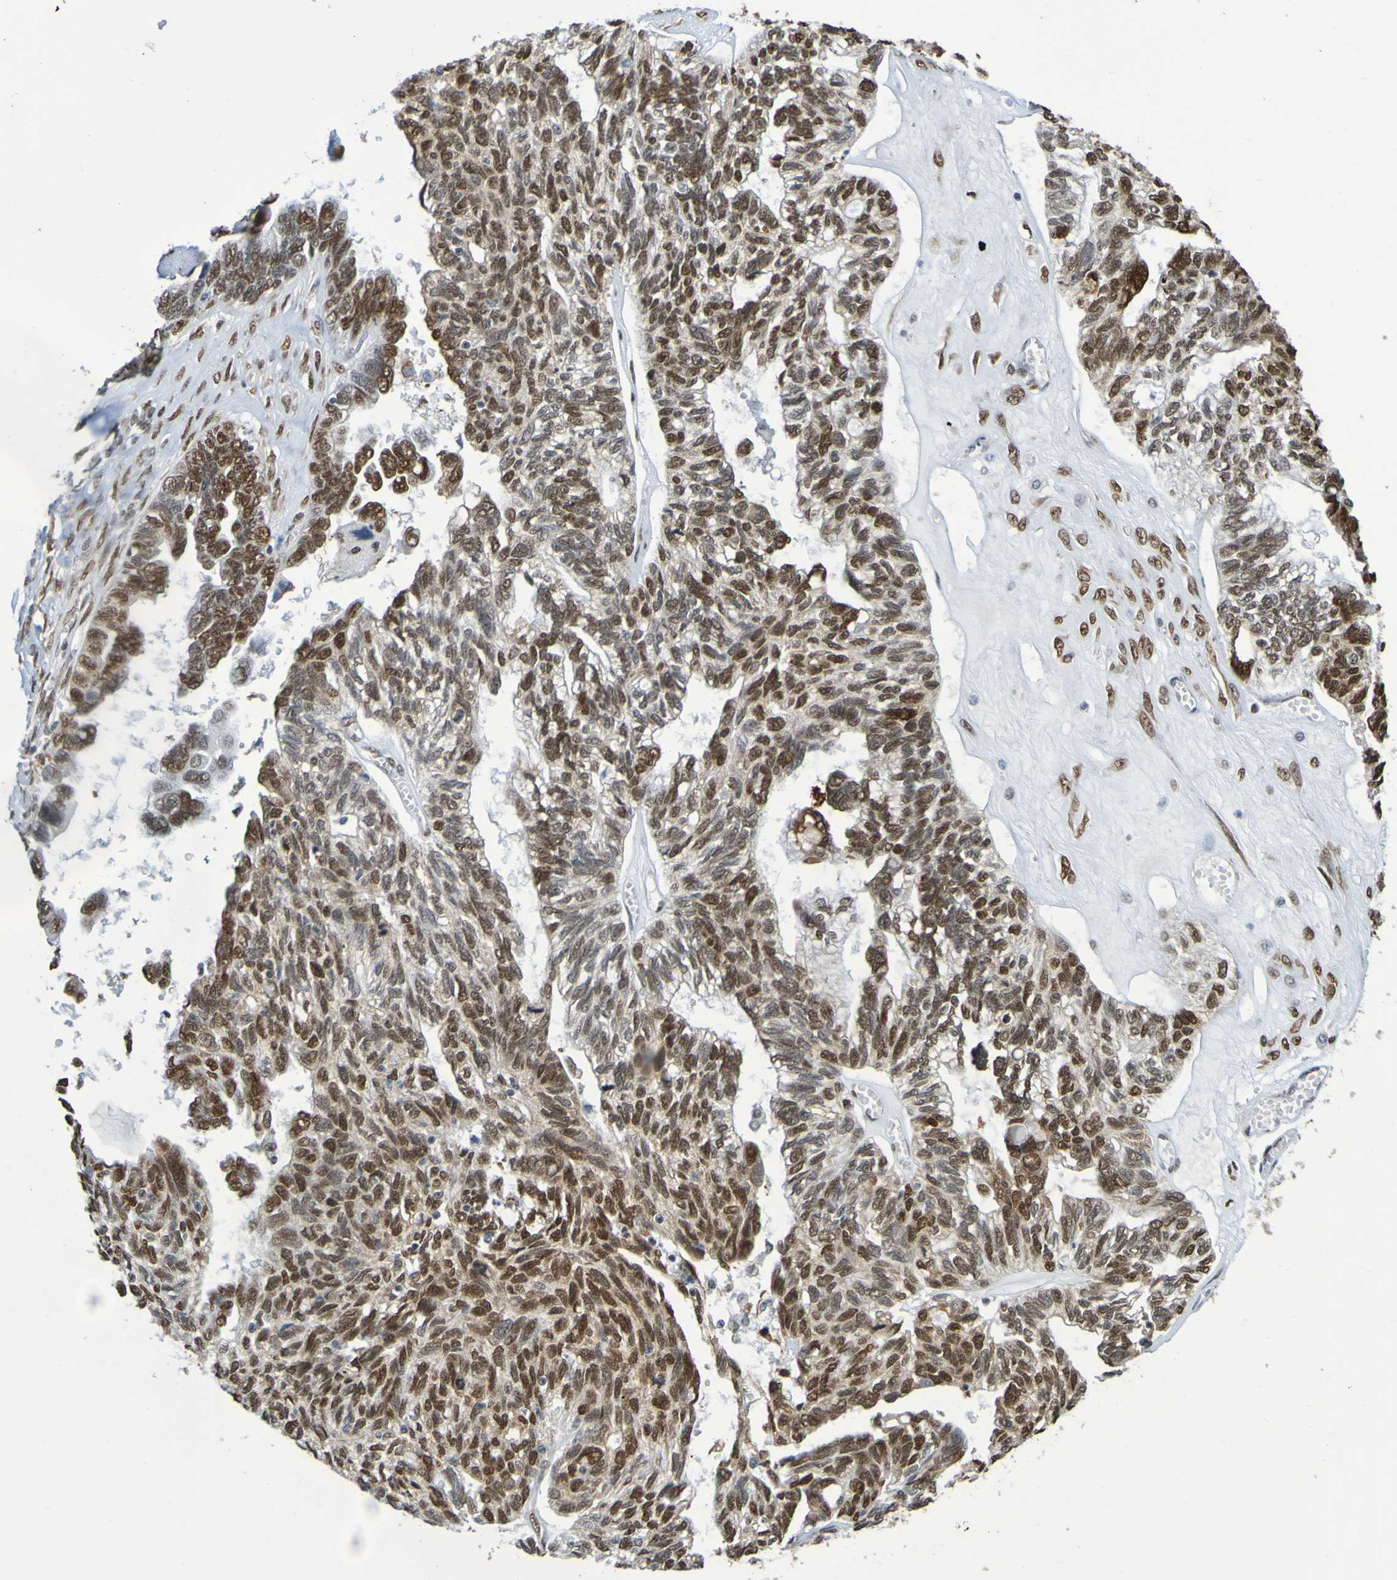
{"staining": {"intensity": "strong", "quantity": ">75%", "location": "nuclear"}, "tissue": "ovarian cancer", "cell_type": "Tumor cells", "image_type": "cancer", "snomed": [{"axis": "morphology", "description": "Cystadenocarcinoma, serous, NOS"}, {"axis": "topography", "description": "Ovary"}], "caption": "A brown stain highlights strong nuclear staining of a protein in serous cystadenocarcinoma (ovarian) tumor cells. The protein is stained brown, and the nuclei are stained in blue (DAB (3,3'-diaminobenzidine) IHC with brightfield microscopy, high magnification).", "gene": "HDAC2", "patient": {"sex": "female", "age": 79}}